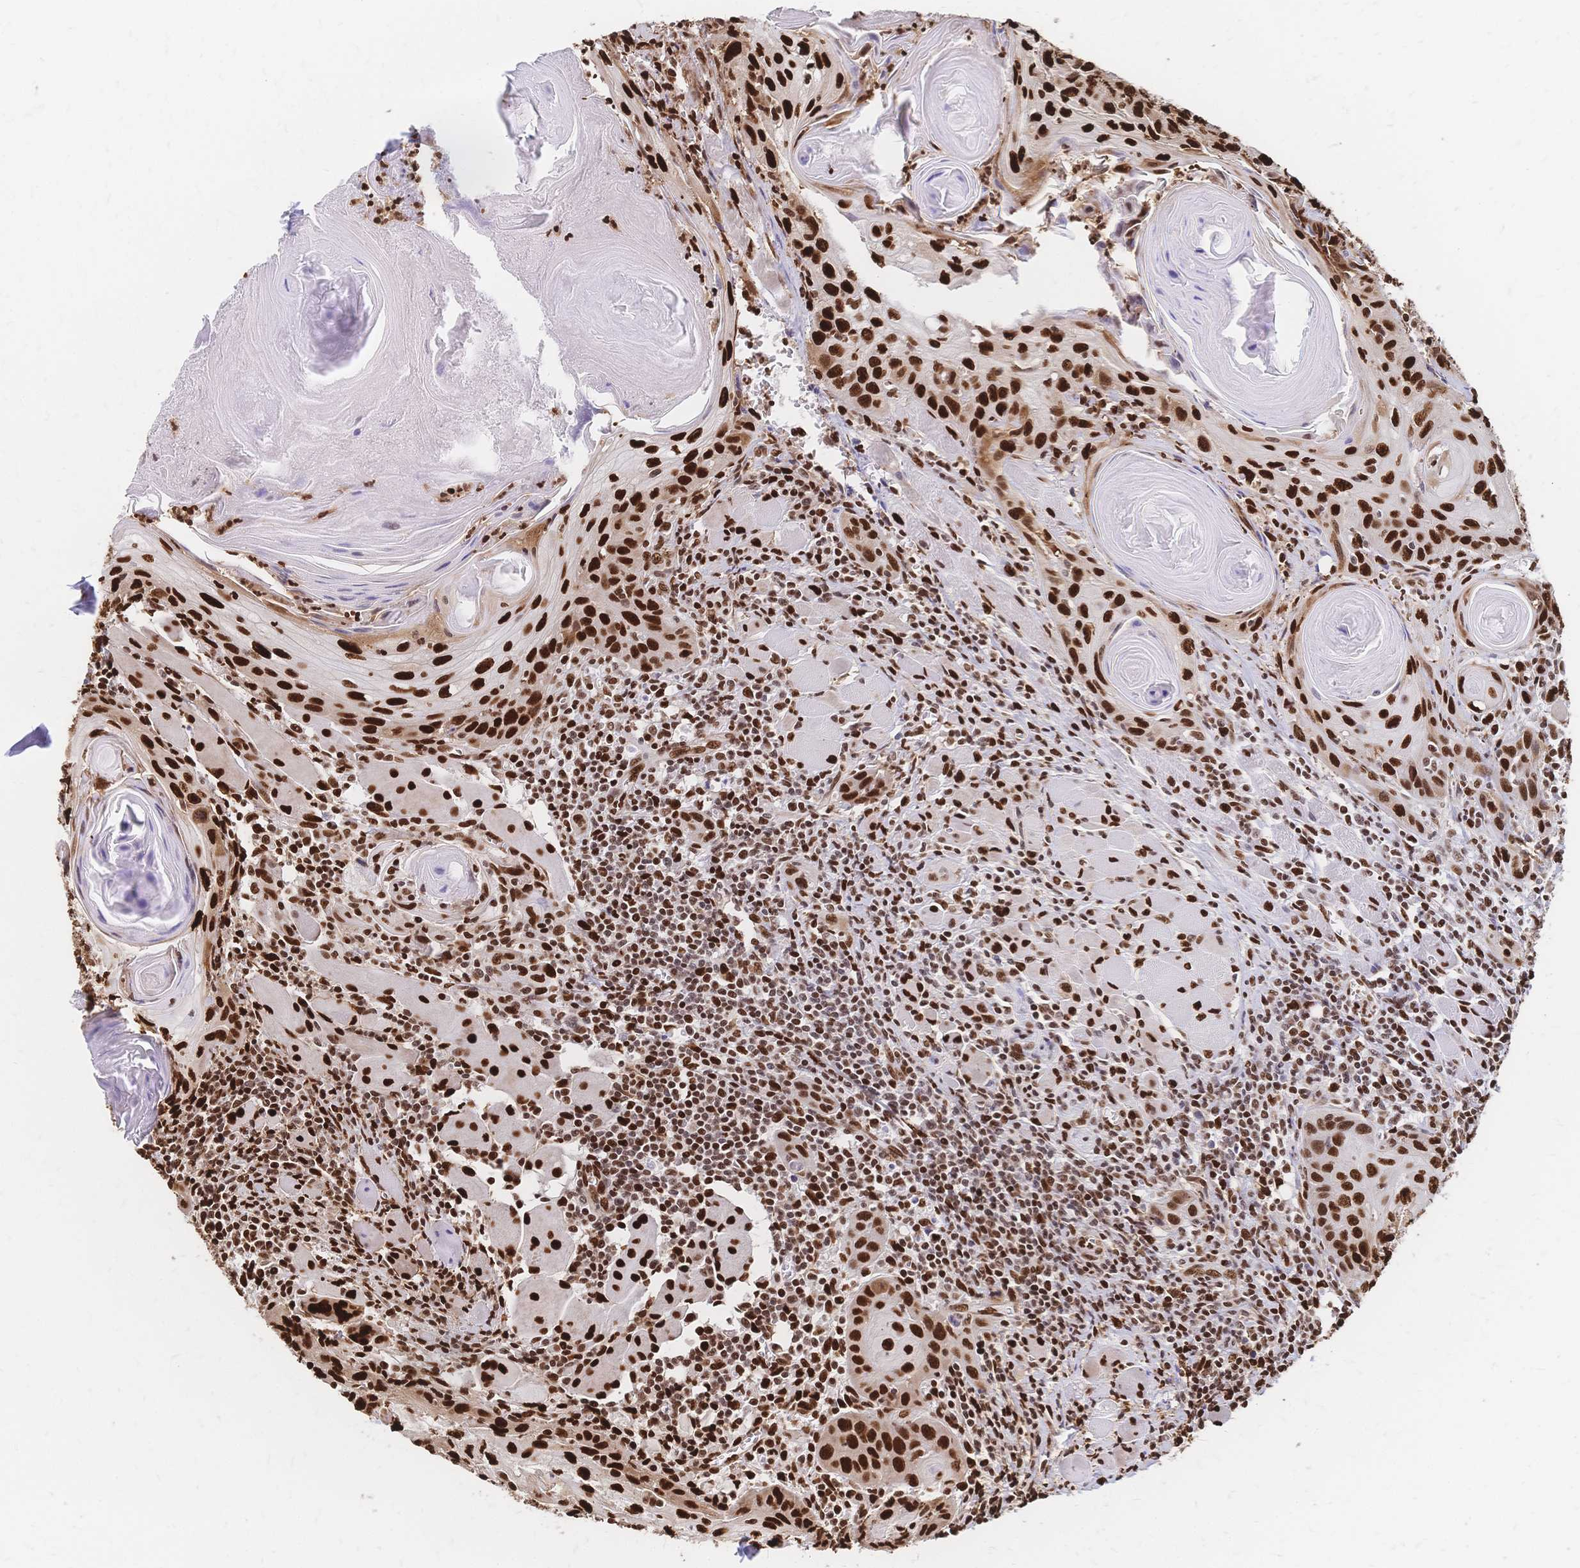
{"staining": {"intensity": "strong", "quantity": ">75%", "location": "nuclear"}, "tissue": "head and neck cancer", "cell_type": "Tumor cells", "image_type": "cancer", "snomed": [{"axis": "morphology", "description": "Squamous cell carcinoma, NOS"}, {"axis": "topography", "description": "Oral tissue"}, {"axis": "topography", "description": "Head-Neck"}], "caption": "Tumor cells display high levels of strong nuclear expression in approximately >75% of cells in human head and neck cancer (squamous cell carcinoma).", "gene": "HDGF", "patient": {"sex": "male", "age": 58}}